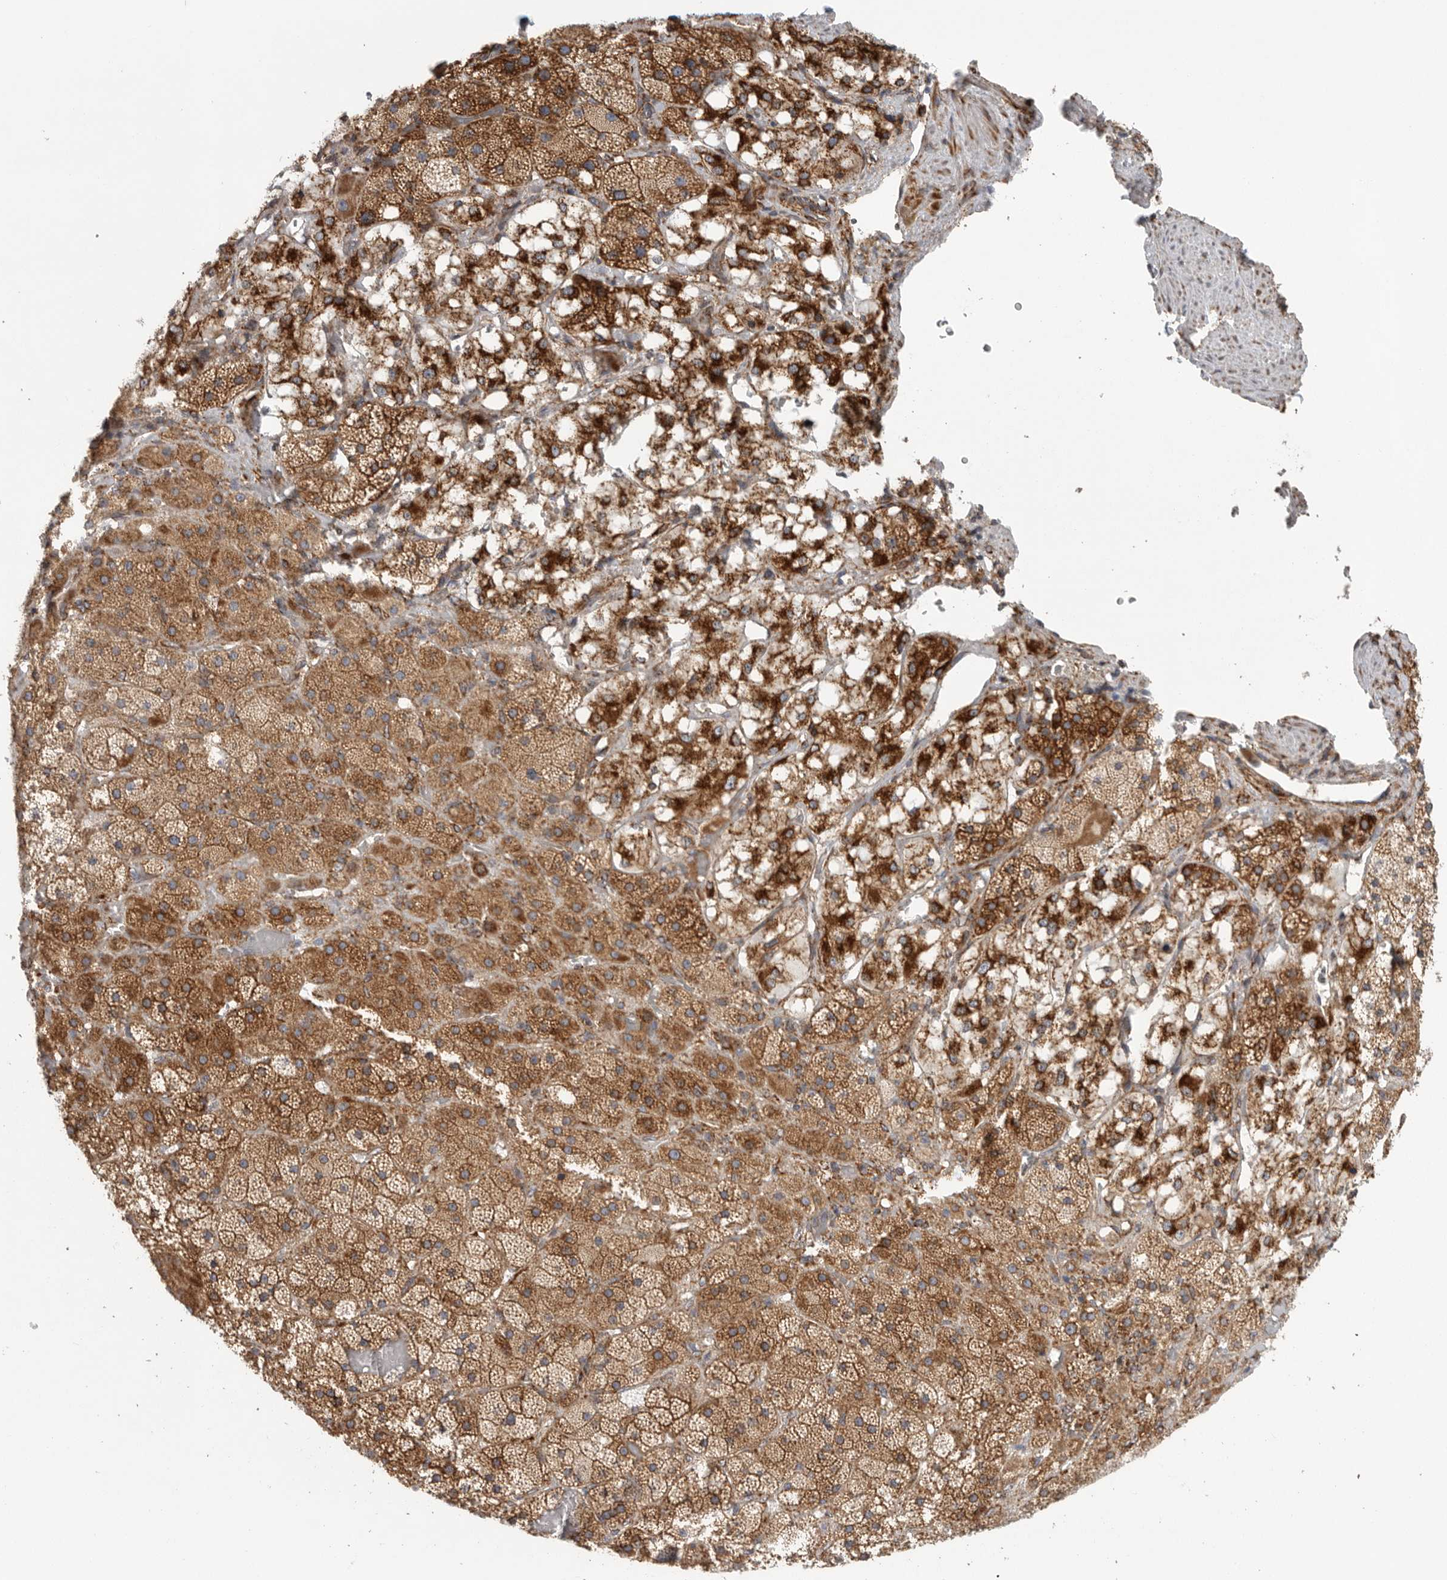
{"staining": {"intensity": "strong", "quantity": ">75%", "location": "cytoplasmic/membranous"}, "tissue": "adrenal gland", "cell_type": "Glandular cells", "image_type": "normal", "snomed": [{"axis": "morphology", "description": "Normal tissue, NOS"}, {"axis": "topography", "description": "Adrenal gland"}], "caption": "An IHC image of normal tissue is shown. Protein staining in brown shows strong cytoplasmic/membranous positivity in adrenal gland within glandular cells. (Brightfield microscopy of DAB IHC at high magnification).", "gene": "FKBP8", "patient": {"sex": "male", "age": 57}}